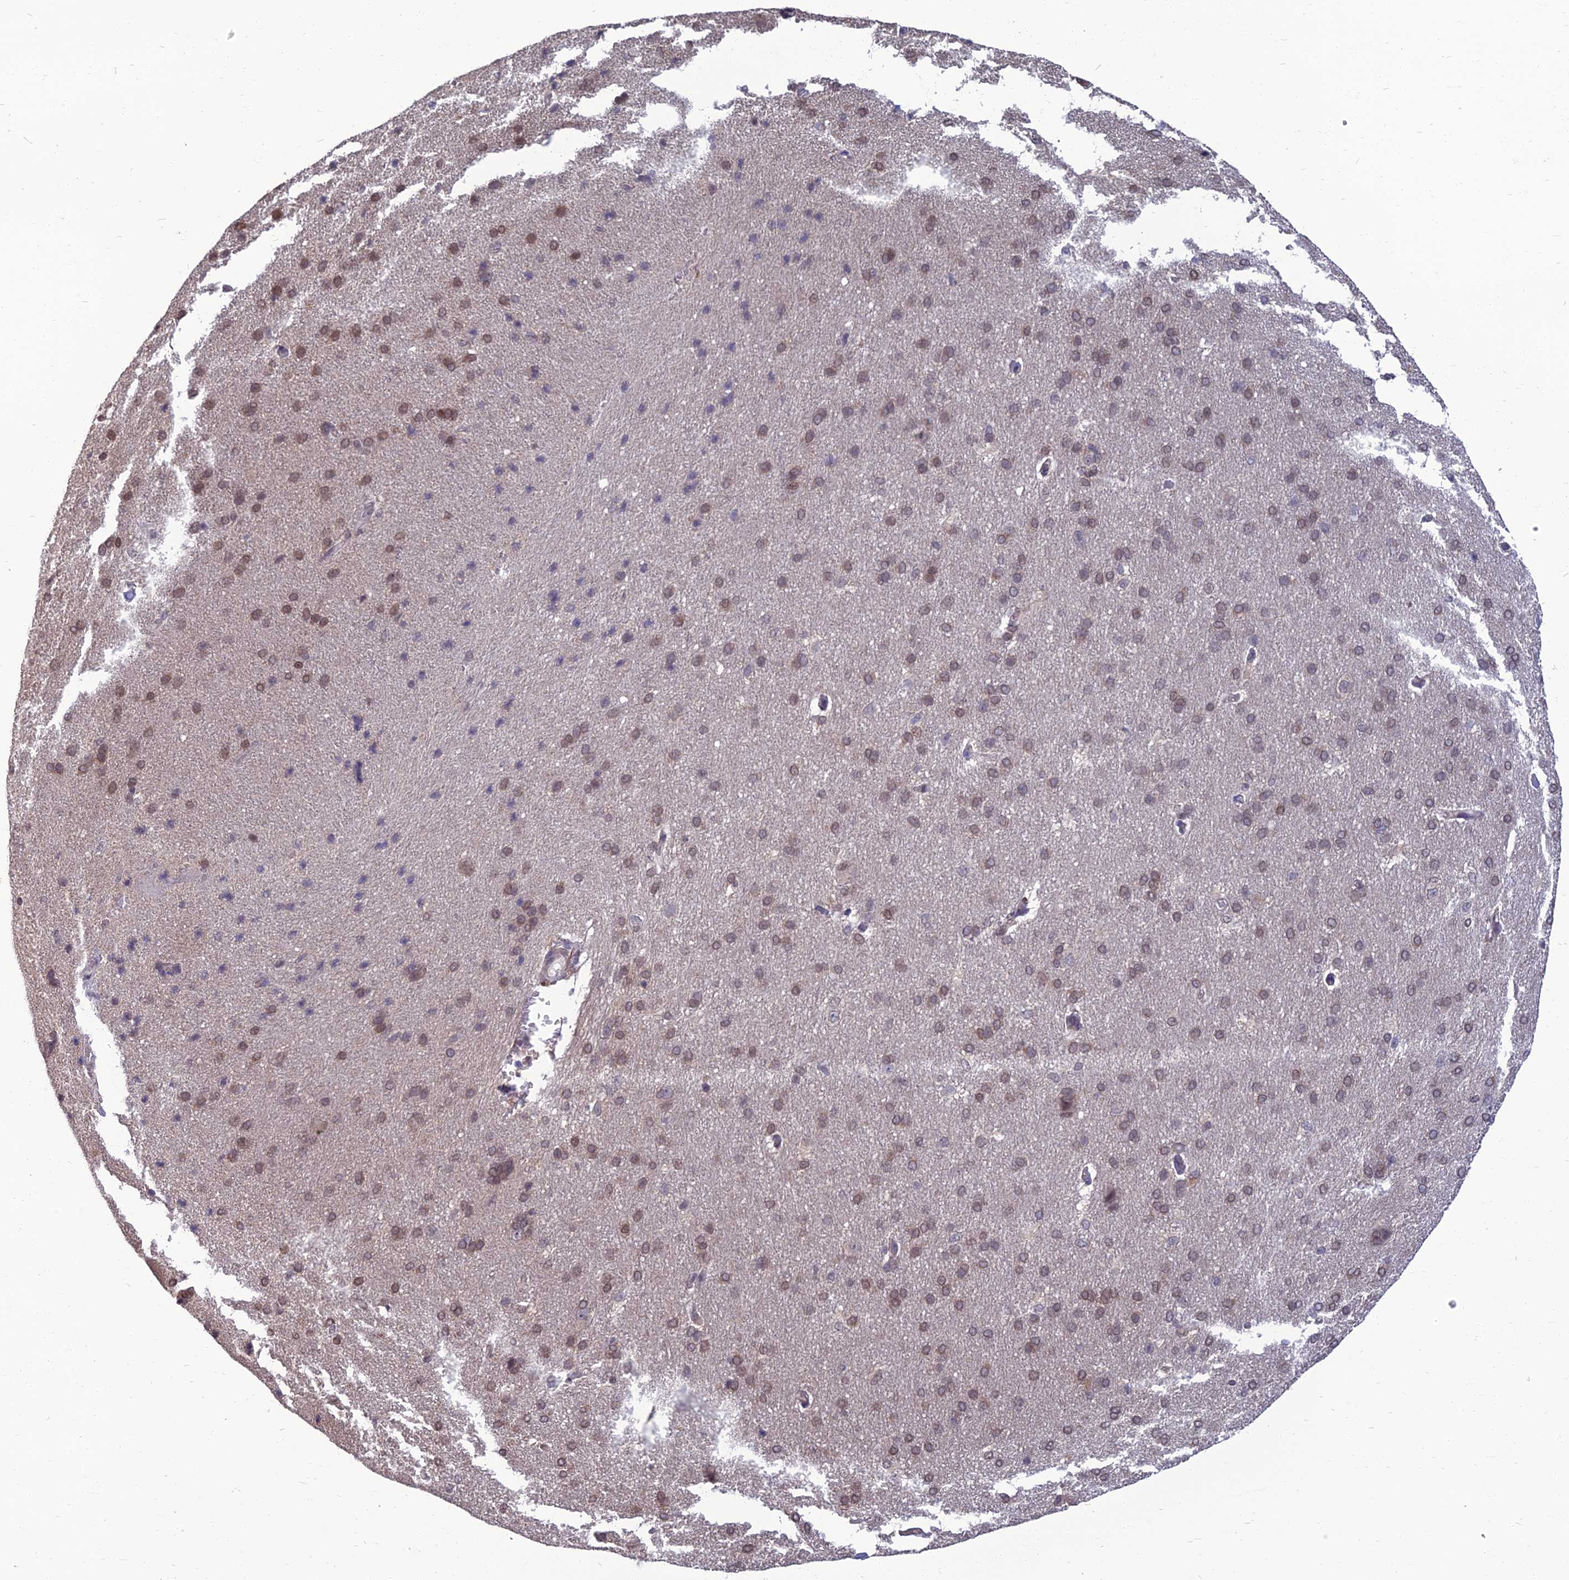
{"staining": {"intensity": "negative", "quantity": "none", "location": "none"}, "tissue": "cerebral cortex", "cell_type": "Endothelial cells", "image_type": "normal", "snomed": [{"axis": "morphology", "description": "Normal tissue, NOS"}, {"axis": "topography", "description": "Cerebral cortex"}], "caption": "Immunohistochemistry micrograph of unremarkable cerebral cortex: cerebral cortex stained with DAB (3,3'-diaminobenzidine) demonstrates no significant protein staining in endothelial cells. Nuclei are stained in blue.", "gene": "NR4A3", "patient": {"sex": "male", "age": 62}}